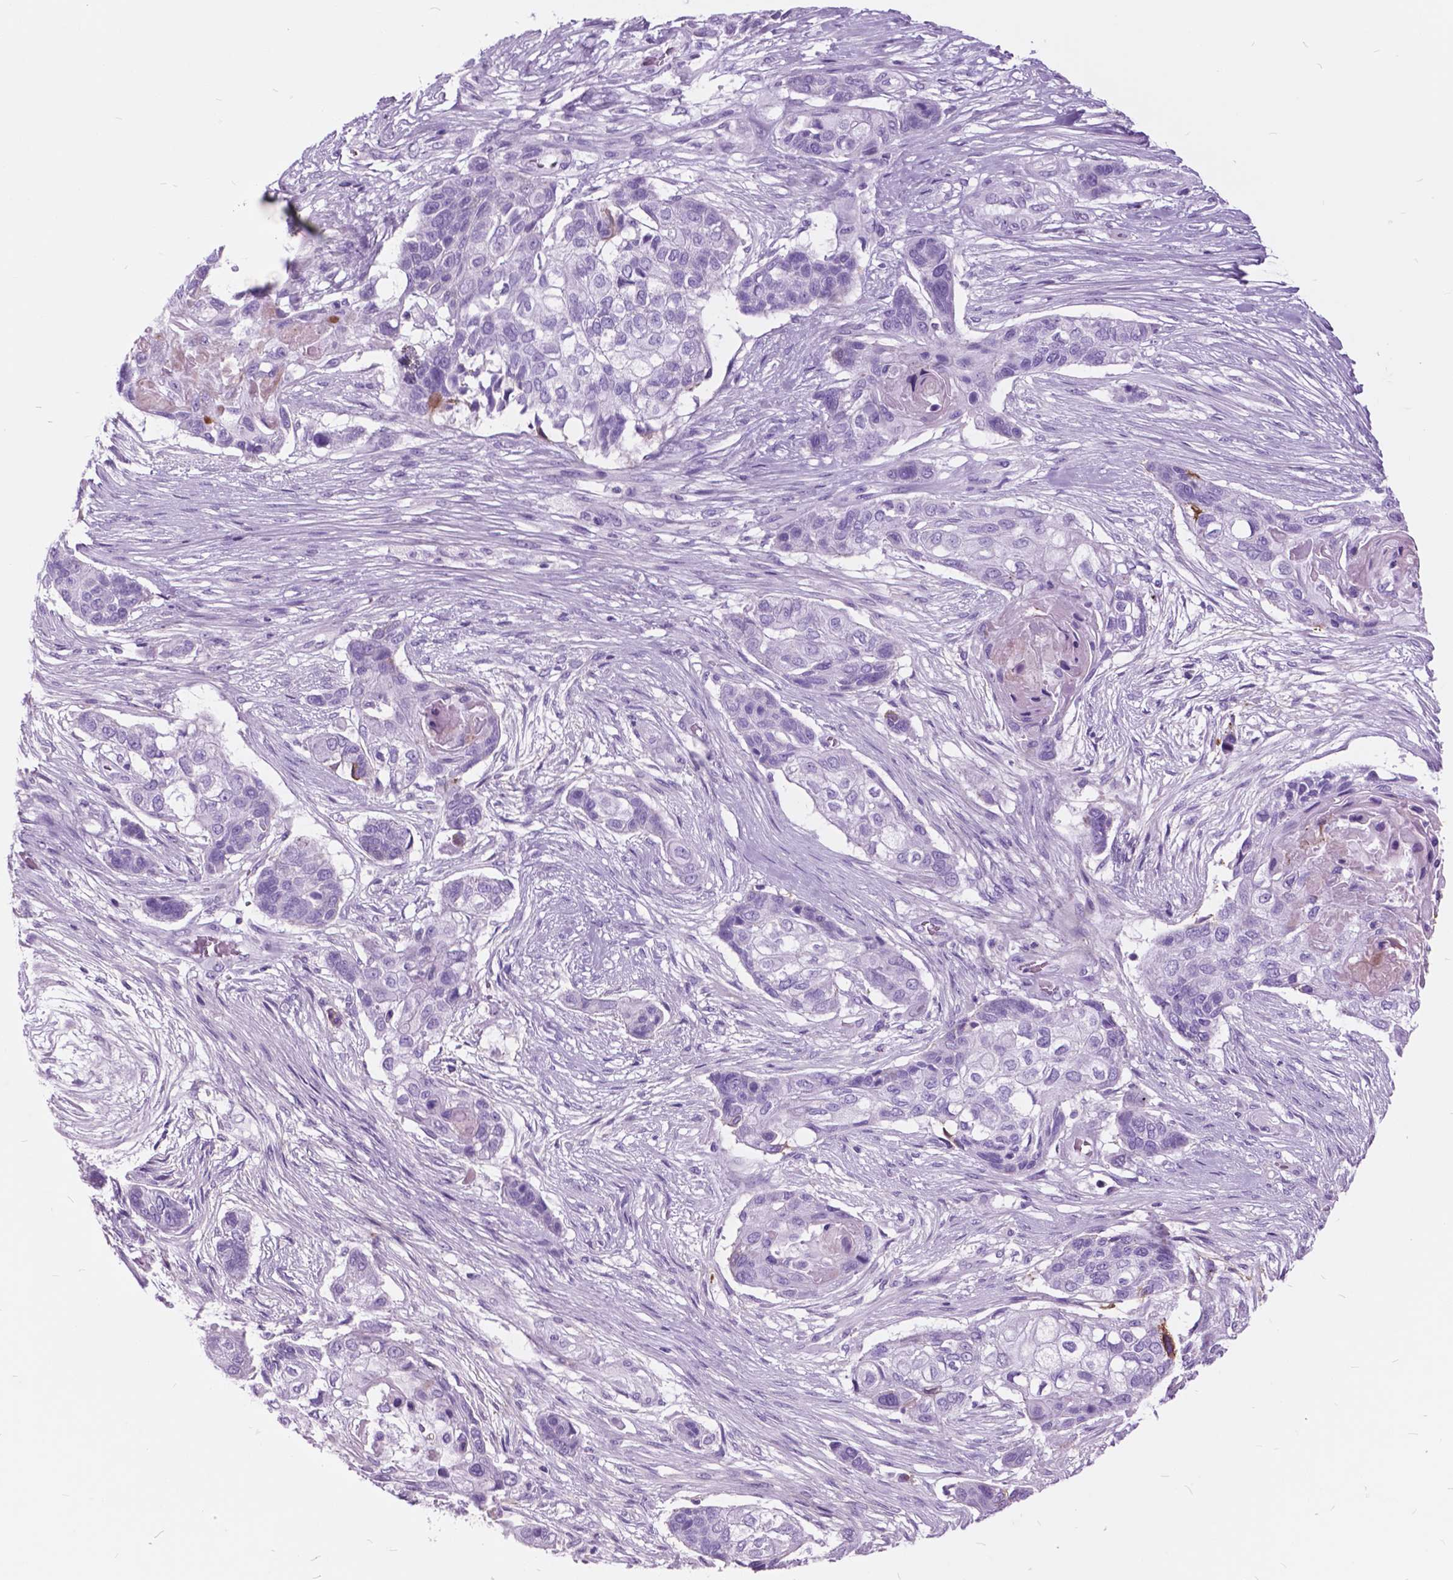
{"staining": {"intensity": "negative", "quantity": "none", "location": "none"}, "tissue": "lung cancer", "cell_type": "Tumor cells", "image_type": "cancer", "snomed": [{"axis": "morphology", "description": "Squamous cell carcinoma, NOS"}, {"axis": "topography", "description": "Lung"}], "caption": "Squamous cell carcinoma (lung) was stained to show a protein in brown. There is no significant staining in tumor cells.", "gene": "GDF9", "patient": {"sex": "male", "age": 69}}